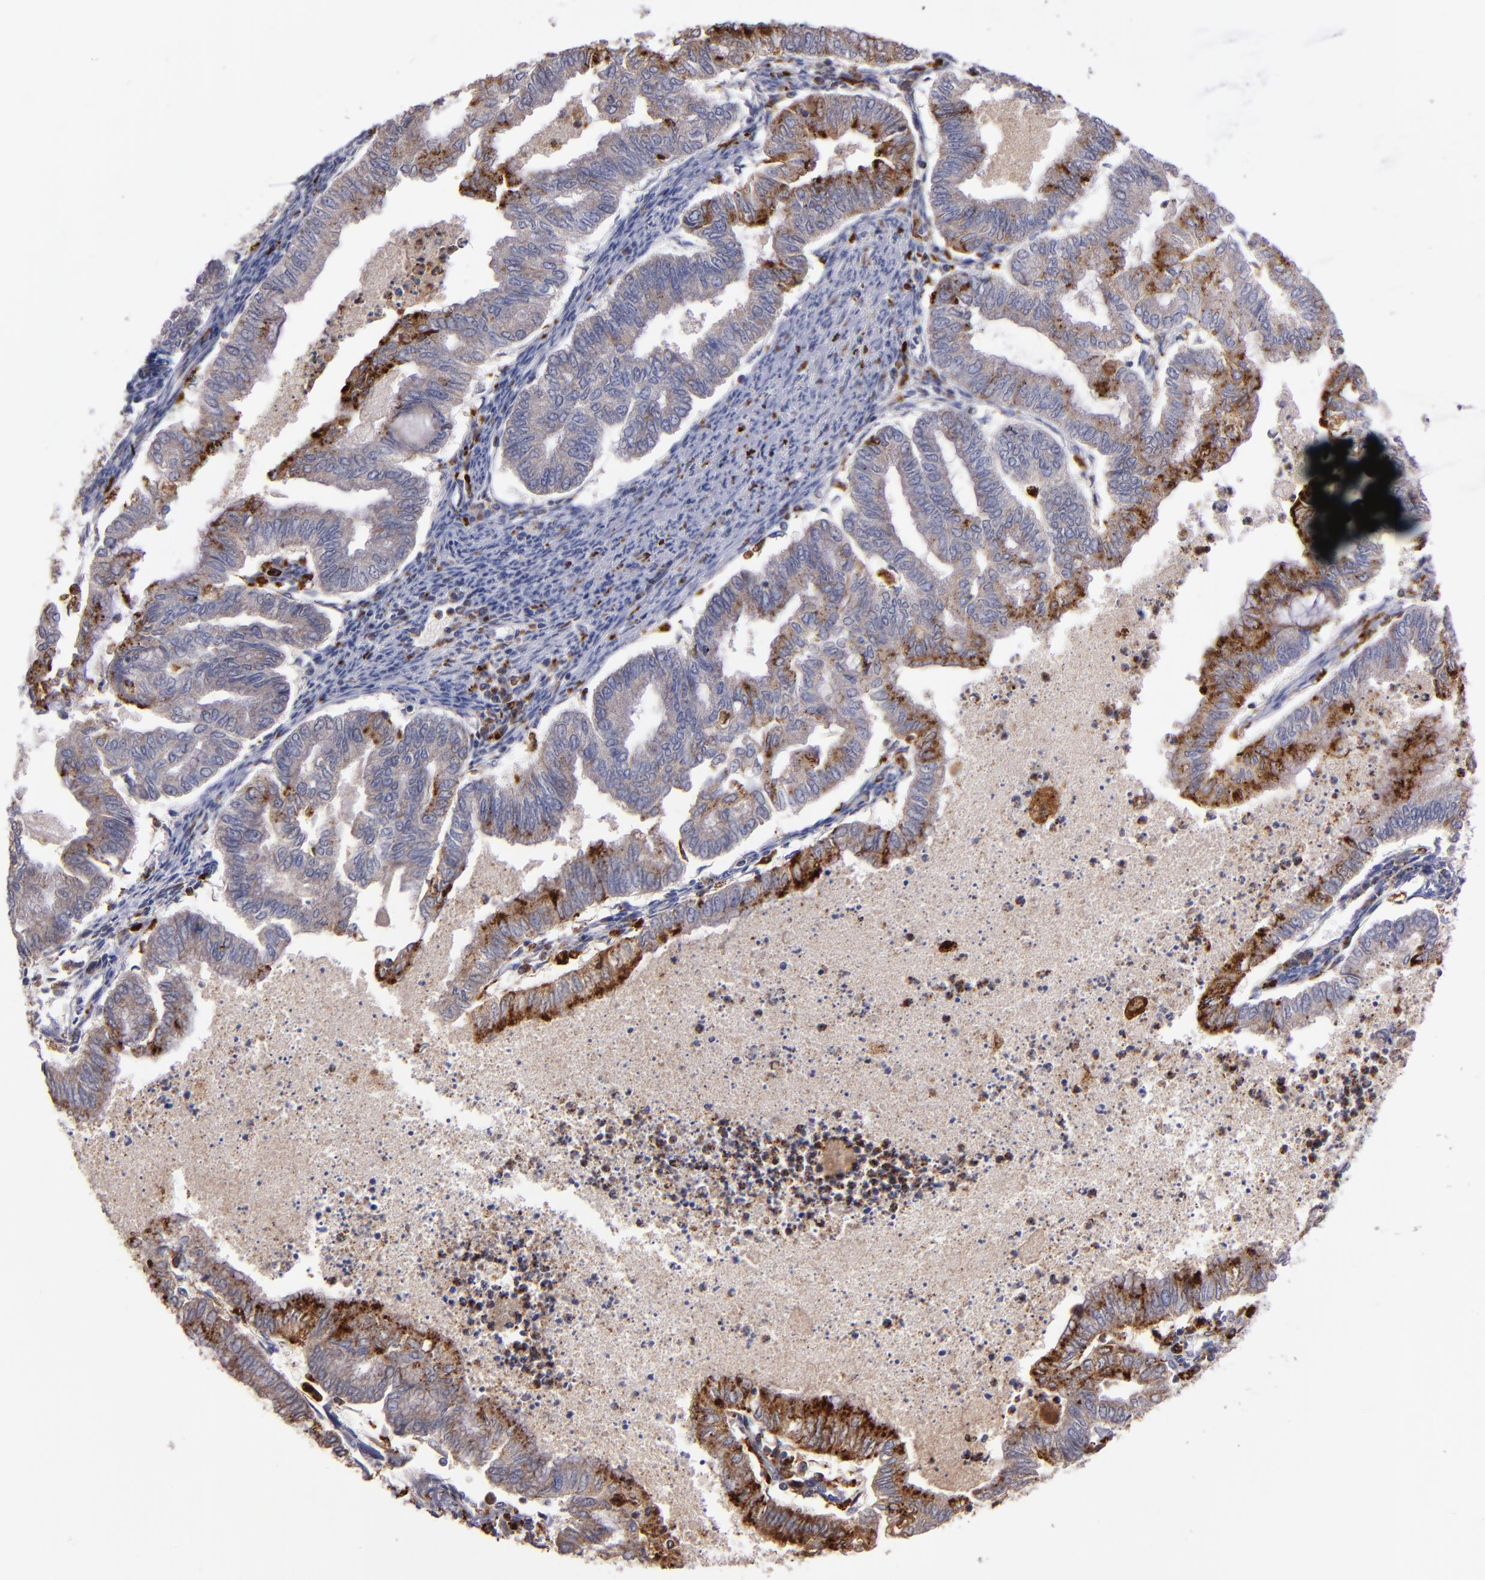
{"staining": {"intensity": "moderate", "quantity": "25%-75%", "location": "cytoplasmic/membranous"}, "tissue": "endometrial cancer", "cell_type": "Tumor cells", "image_type": "cancer", "snomed": [{"axis": "morphology", "description": "Adenocarcinoma, NOS"}, {"axis": "topography", "description": "Endometrium"}], "caption": "Protein staining of endometrial cancer (adenocarcinoma) tissue exhibits moderate cytoplasmic/membranous expression in about 25%-75% of tumor cells.", "gene": "CTSS", "patient": {"sex": "female", "age": 79}}